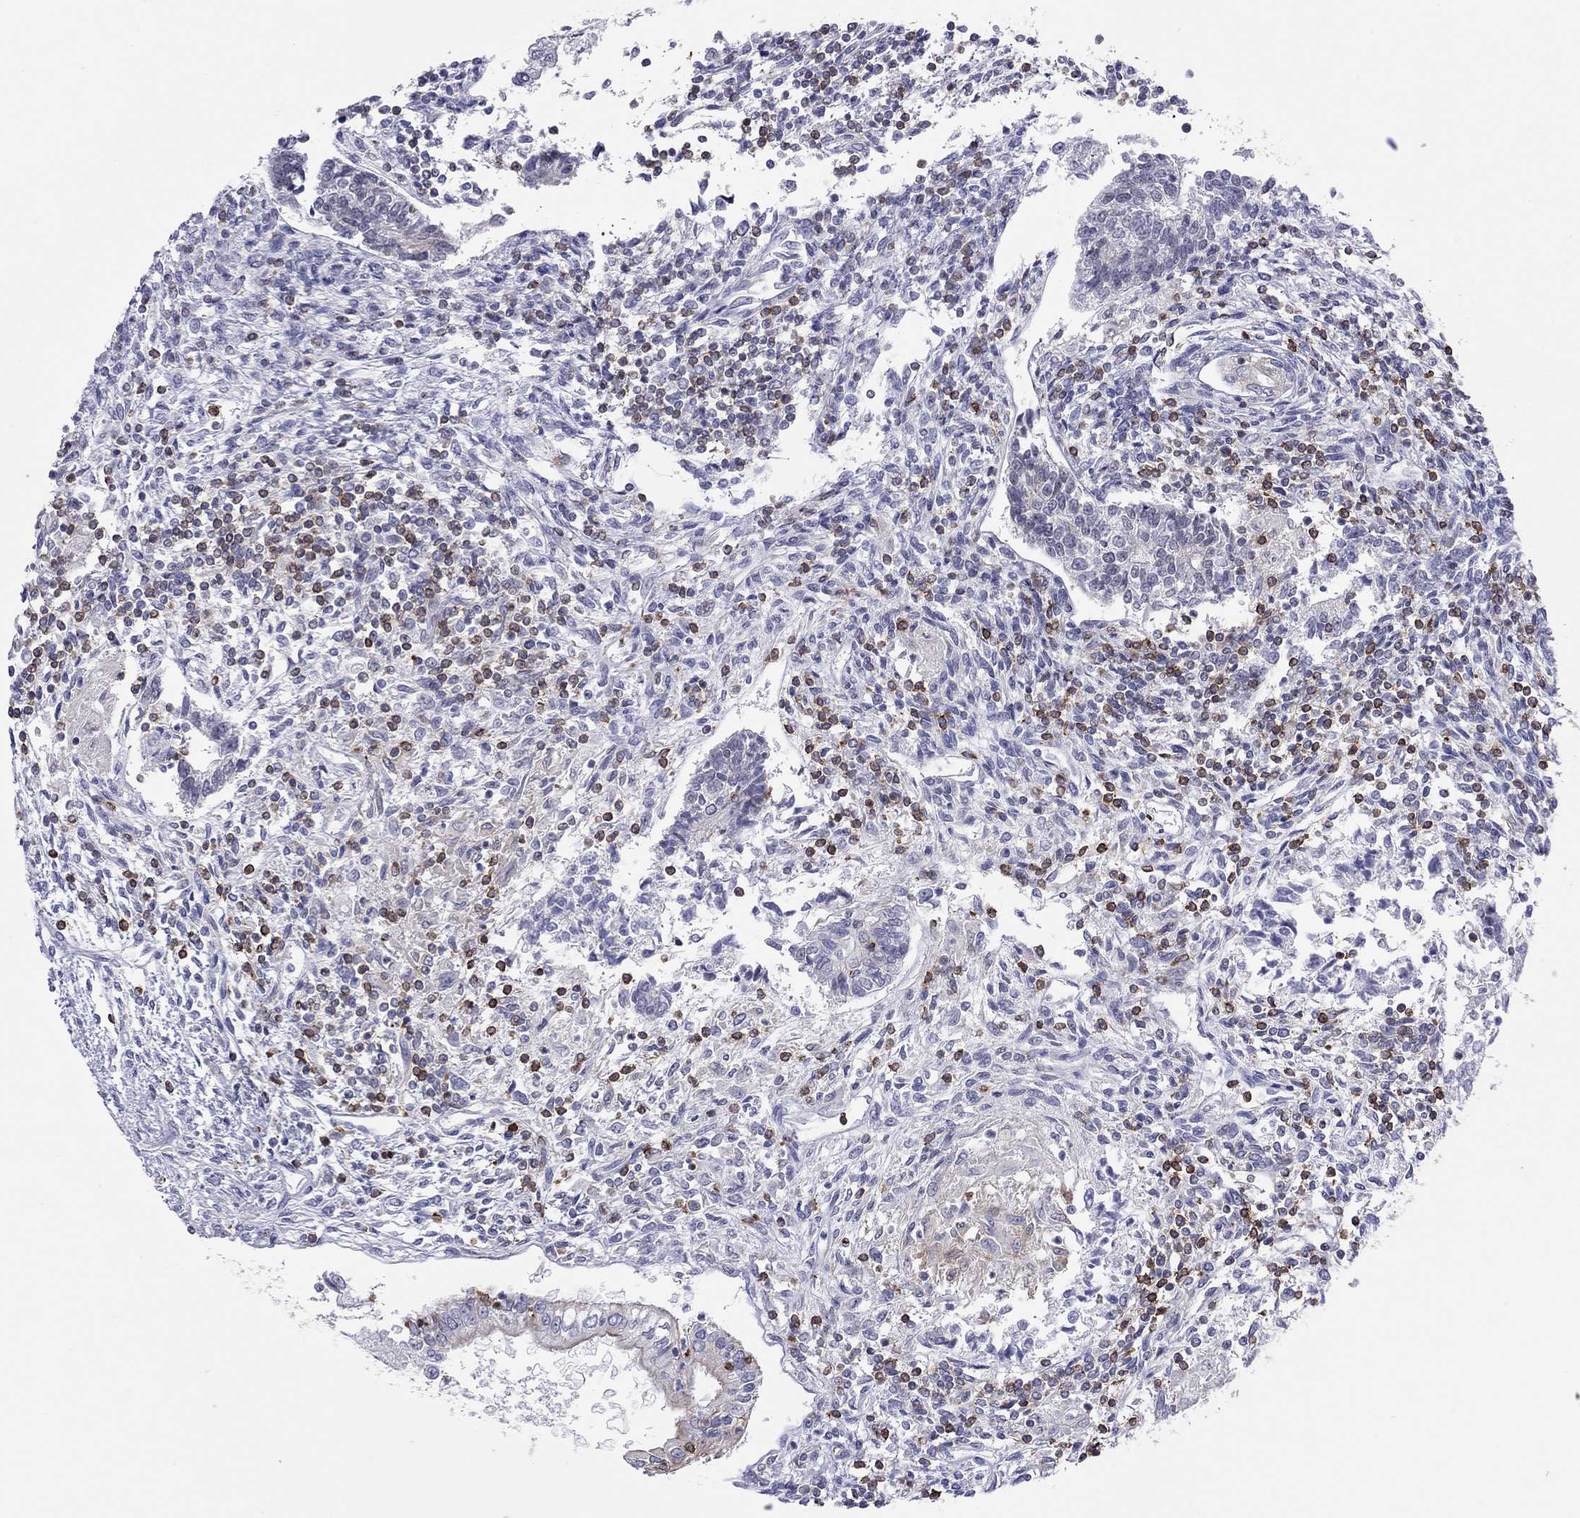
{"staining": {"intensity": "negative", "quantity": "none", "location": "none"}, "tissue": "testis cancer", "cell_type": "Tumor cells", "image_type": "cancer", "snomed": [{"axis": "morphology", "description": "Carcinoma, Embryonal, NOS"}, {"axis": "topography", "description": "Testis"}], "caption": "IHC image of embryonal carcinoma (testis) stained for a protein (brown), which demonstrates no expression in tumor cells.", "gene": "MND1", "patient": {"sex": "male", "age": 37}}